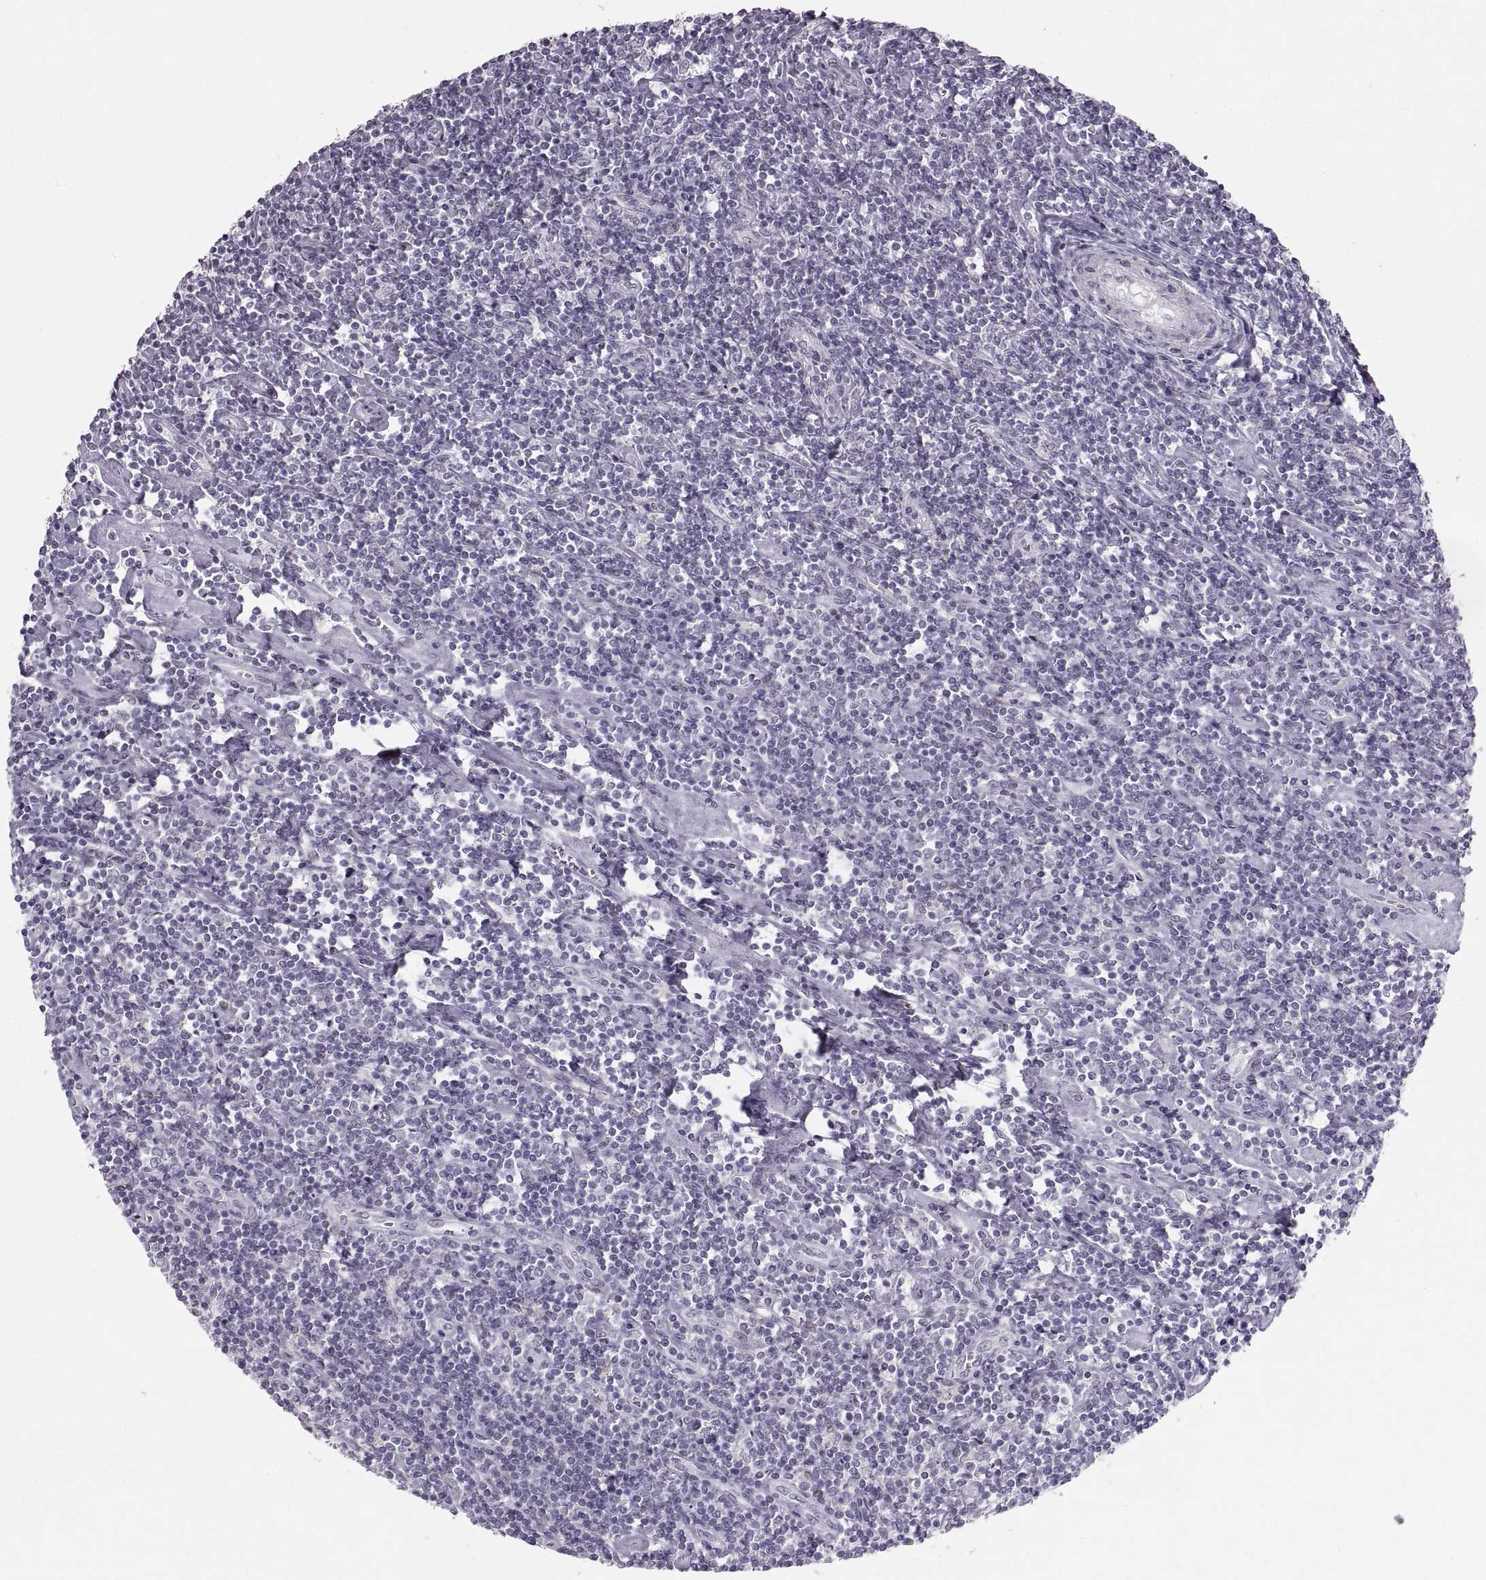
{"staining": {"intensity": "negative", "quantity": "none", "location": "none"}, "tissue": "lymphoma", "cell_type": "Tumor cells", "image_type": "cancer", "snomed": [{"axis": "morphology", "description": "Hodgkin's disease, NOS"}, {"axis": "topography", "description": "Lymph node"}], "caption": "Histopathology image shows no significant protein staining in tumor cells of lymphoma. (DAB immunohistochemistry, high magnification).", "gene": "NANOS3", "patient": {"sex": "male", "age": 40}}